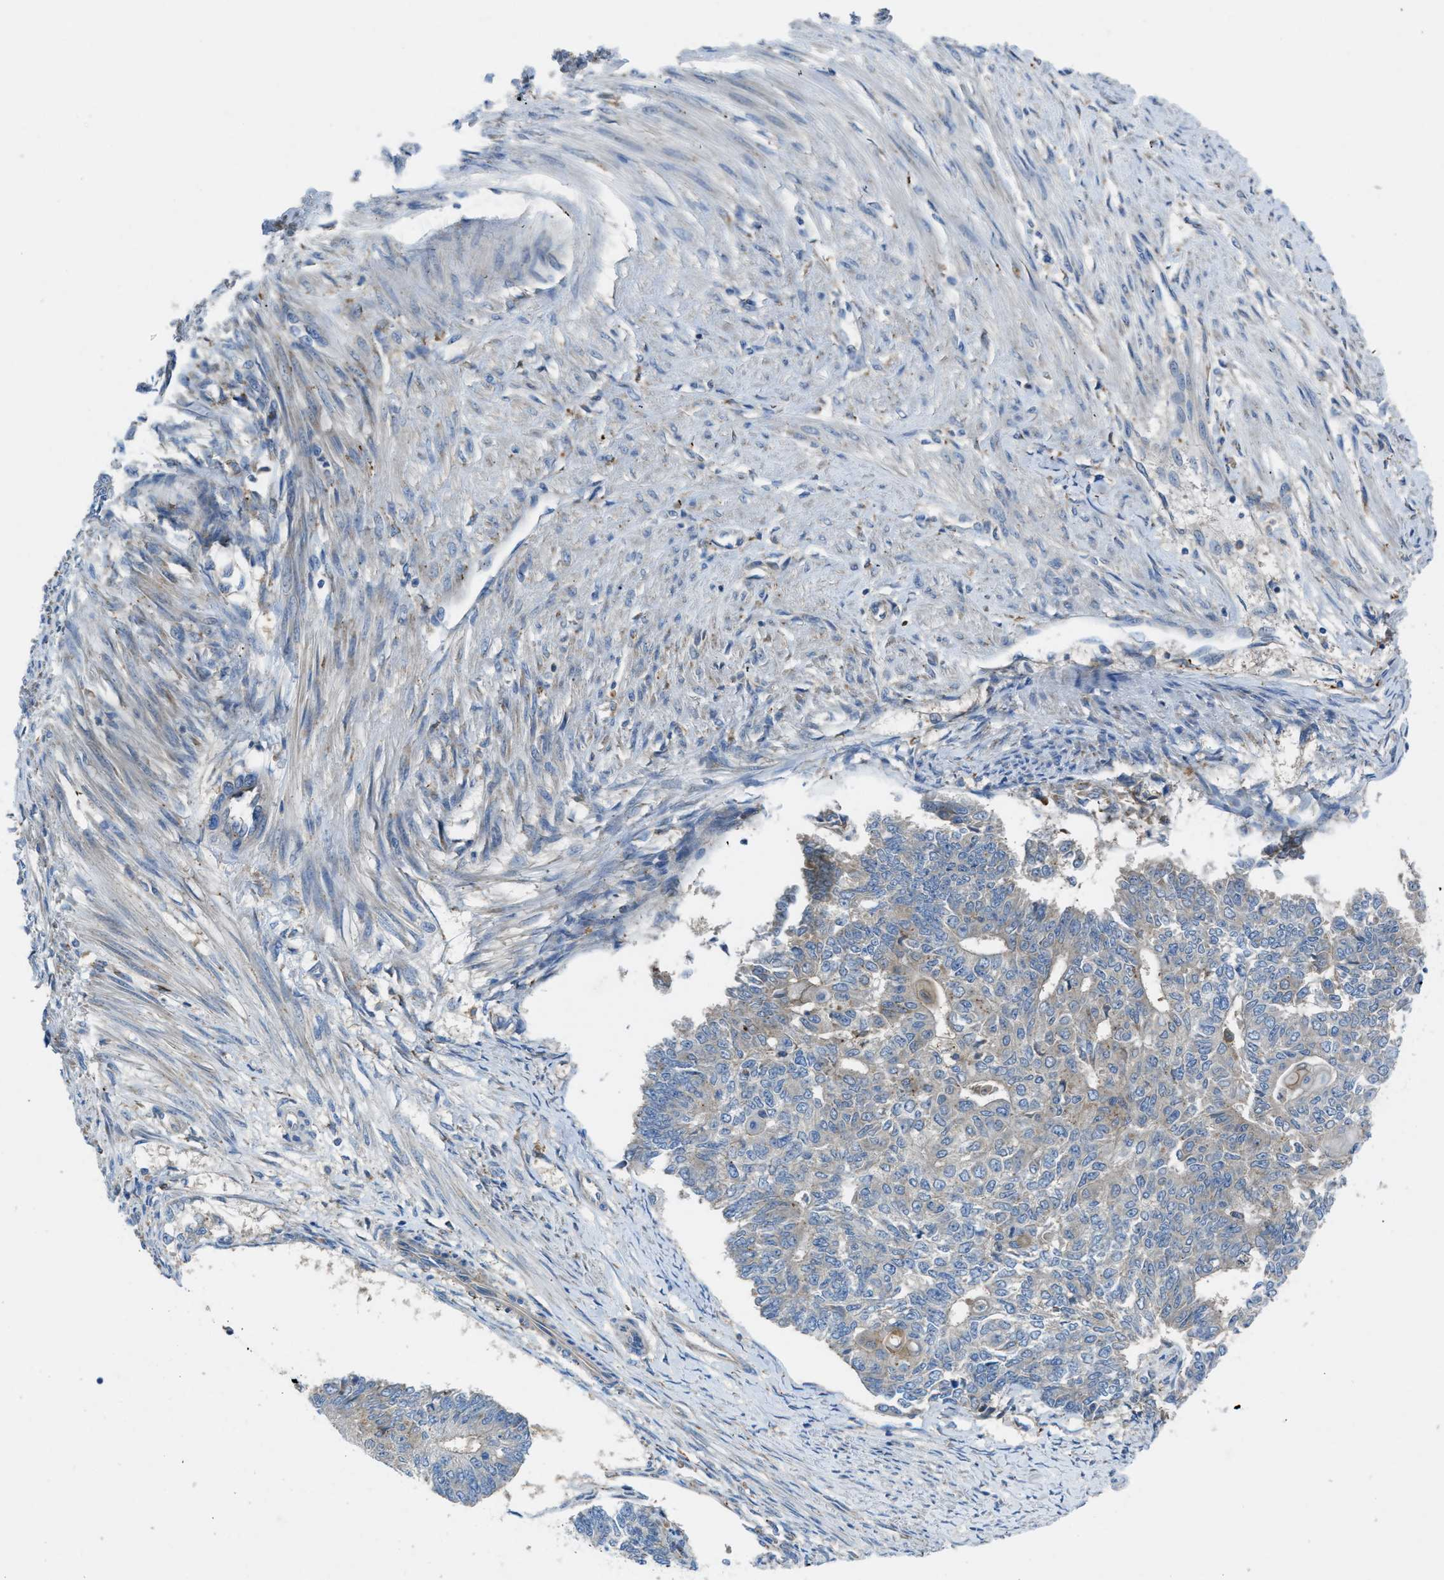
{"staining": {"intensity": "weak", "quantity": "<25%", "location": "cytoplasmic/membranous"}, "tissue": "endometrial cancer", "cell_type": "Tumor cells", "image_type": "cancer", "snomed": [{"axis": "morphology", "description": "Adenocarcinoma, NOS"}, {"axis": "topography", "description": "Endometrium"}], "caption": "This is an IHC photomicrograph of endometrial adenocarcinoma. There is no expression in tumor cells.", "gene": "MAP3K20", "patient": {"sex": "female", "age": 32}}